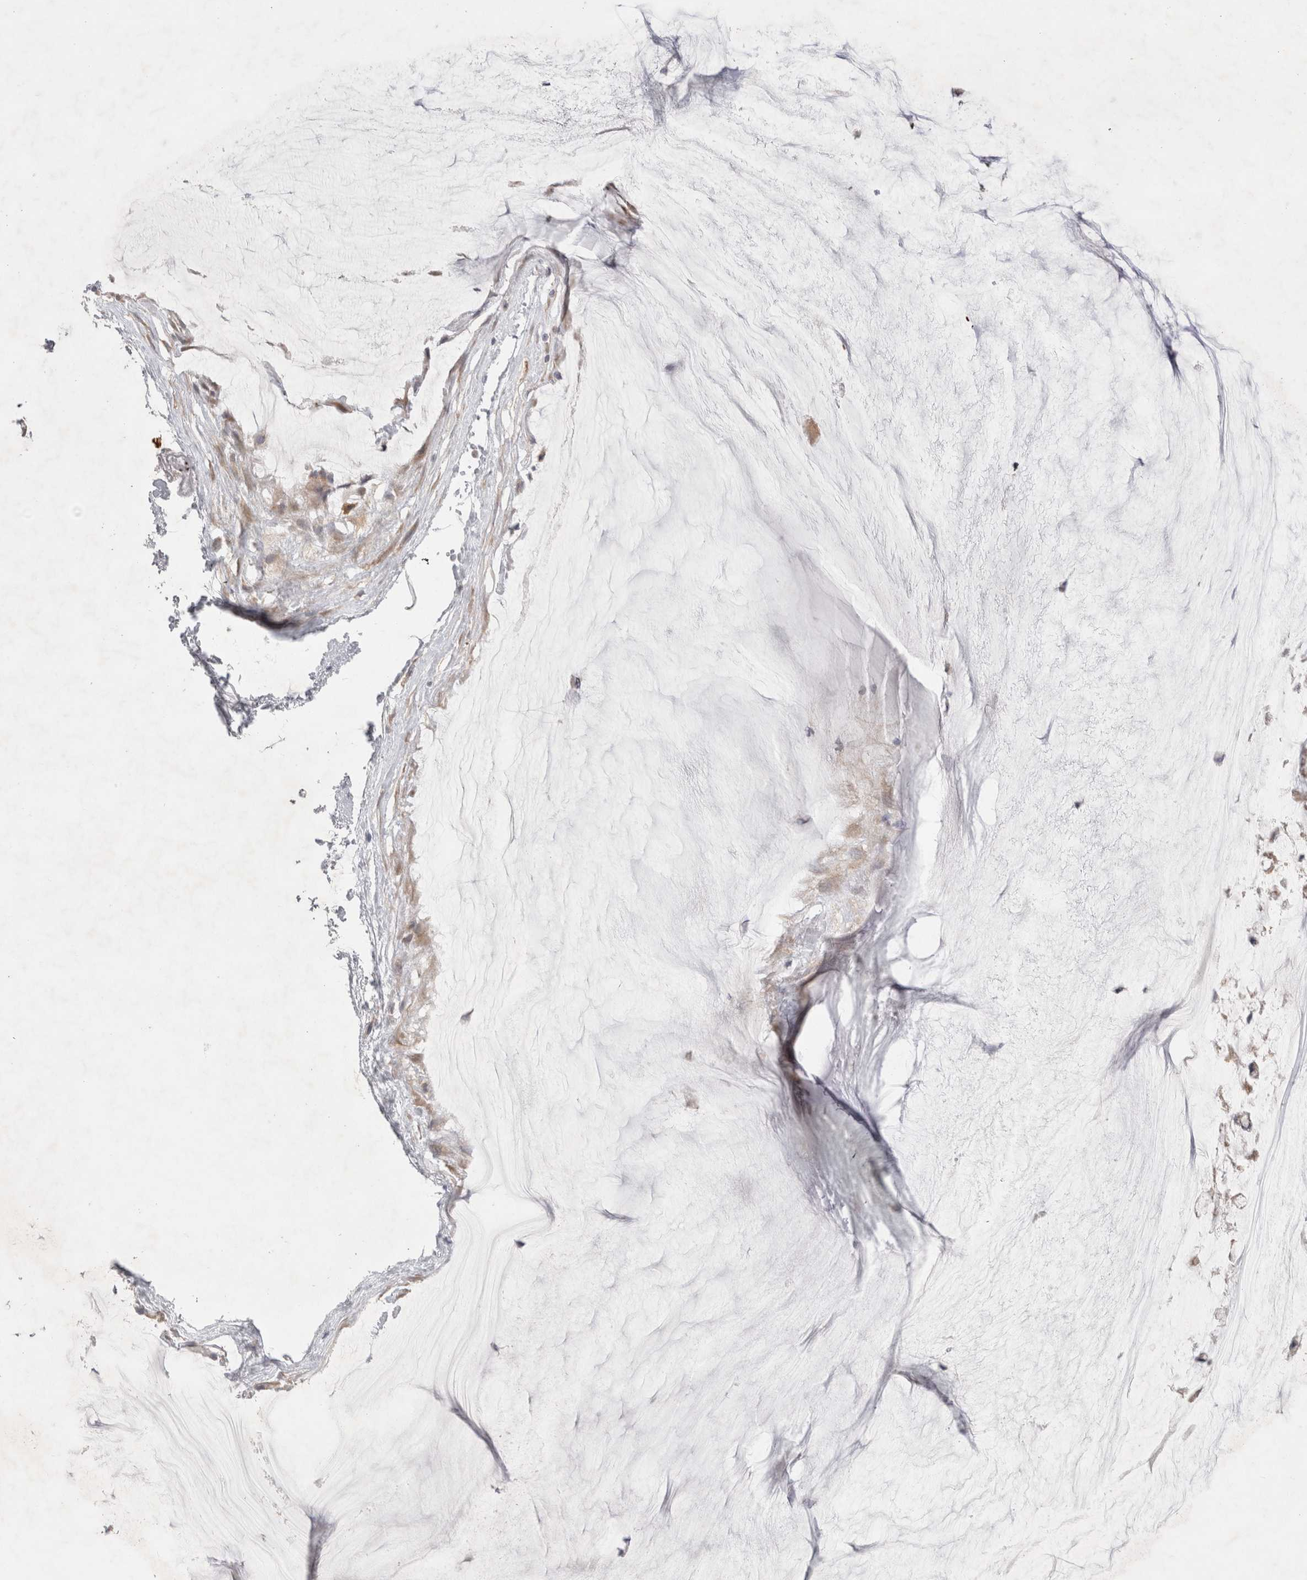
{"staining": {"intensity": "weak", "quantity": "<25%", "location": "cytoplasmic/membranous"}, "tissue": "ovarian cancer", "cell_type": "Tumor cells", "image_type": "cancer", "snomed": [{"axis": "morphology", "description": "Cystadenocarcinoma, mucinous, NOS"}, {"axis": "topography", "description": "Ovary"}], "caption": "A high-resolution photomicrograph shows IHC staining of ovarian cancer, which displays no significant expression in tumor cells.", "gene": "NPC1", "patient": {"sex": "female", "age": 39}}